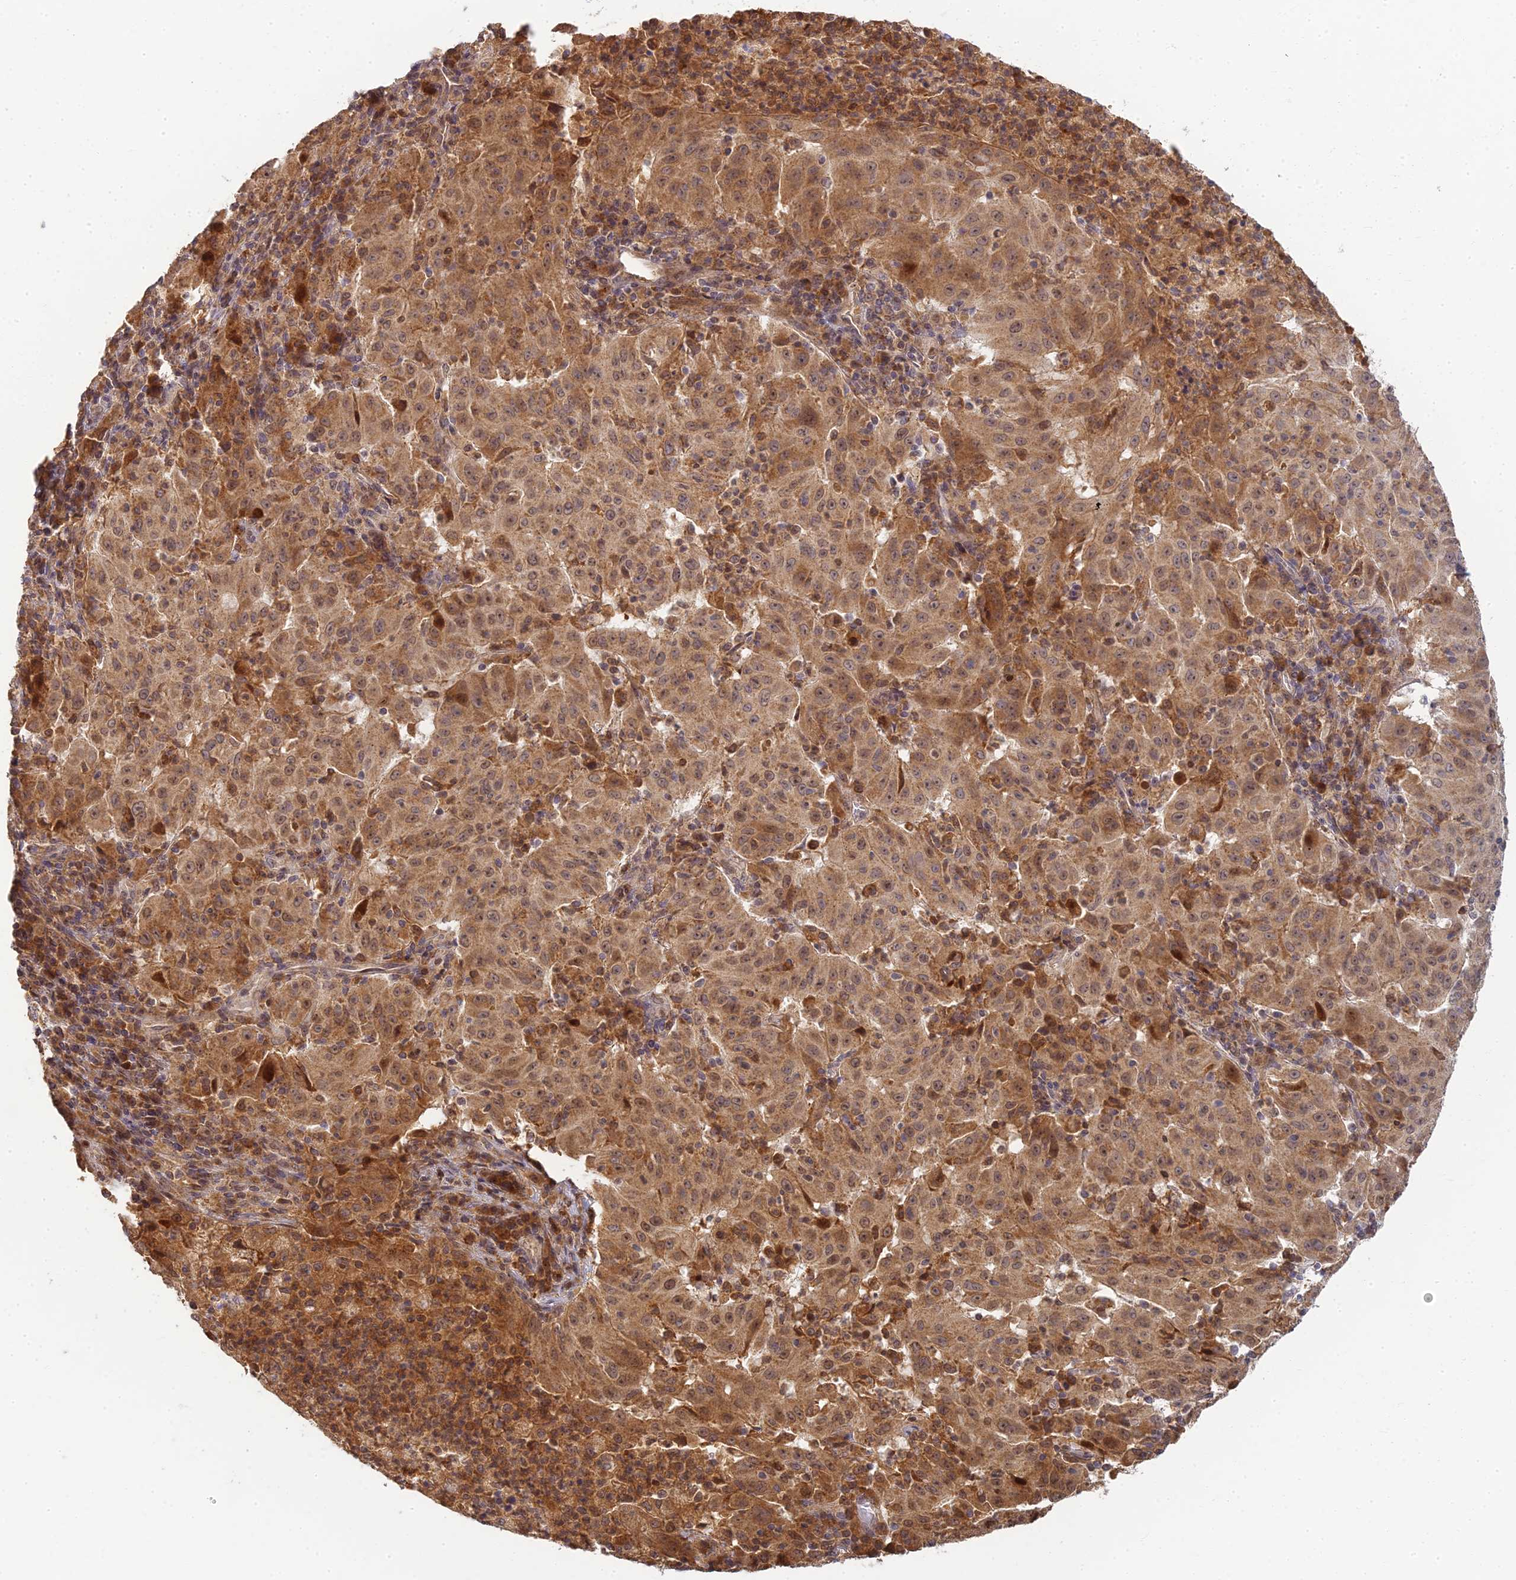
{"staining": {"intensity": "moderate", "quantity": ">75%", "location": "cytoplasmic/membranous"}, "tissue": "pancreatic cancer", "cell_type": "Tumor cells", "image_type": "cancer", "snomed": [{"axis": "morphology", "description": "Adenocarcinoma, NOS"}, {"axis": "topography", "description": "Pancreas"}], "caption": "This histopathology image shows immunohistochemistry staining of human pancreatic cancer (adenocarcinoma), with medium moderate cytoplasmic/membranous positivity in approximately >75% of tumor cells.", "gene": "RGL3", "patient": {"sex": "male", "age": 63}}